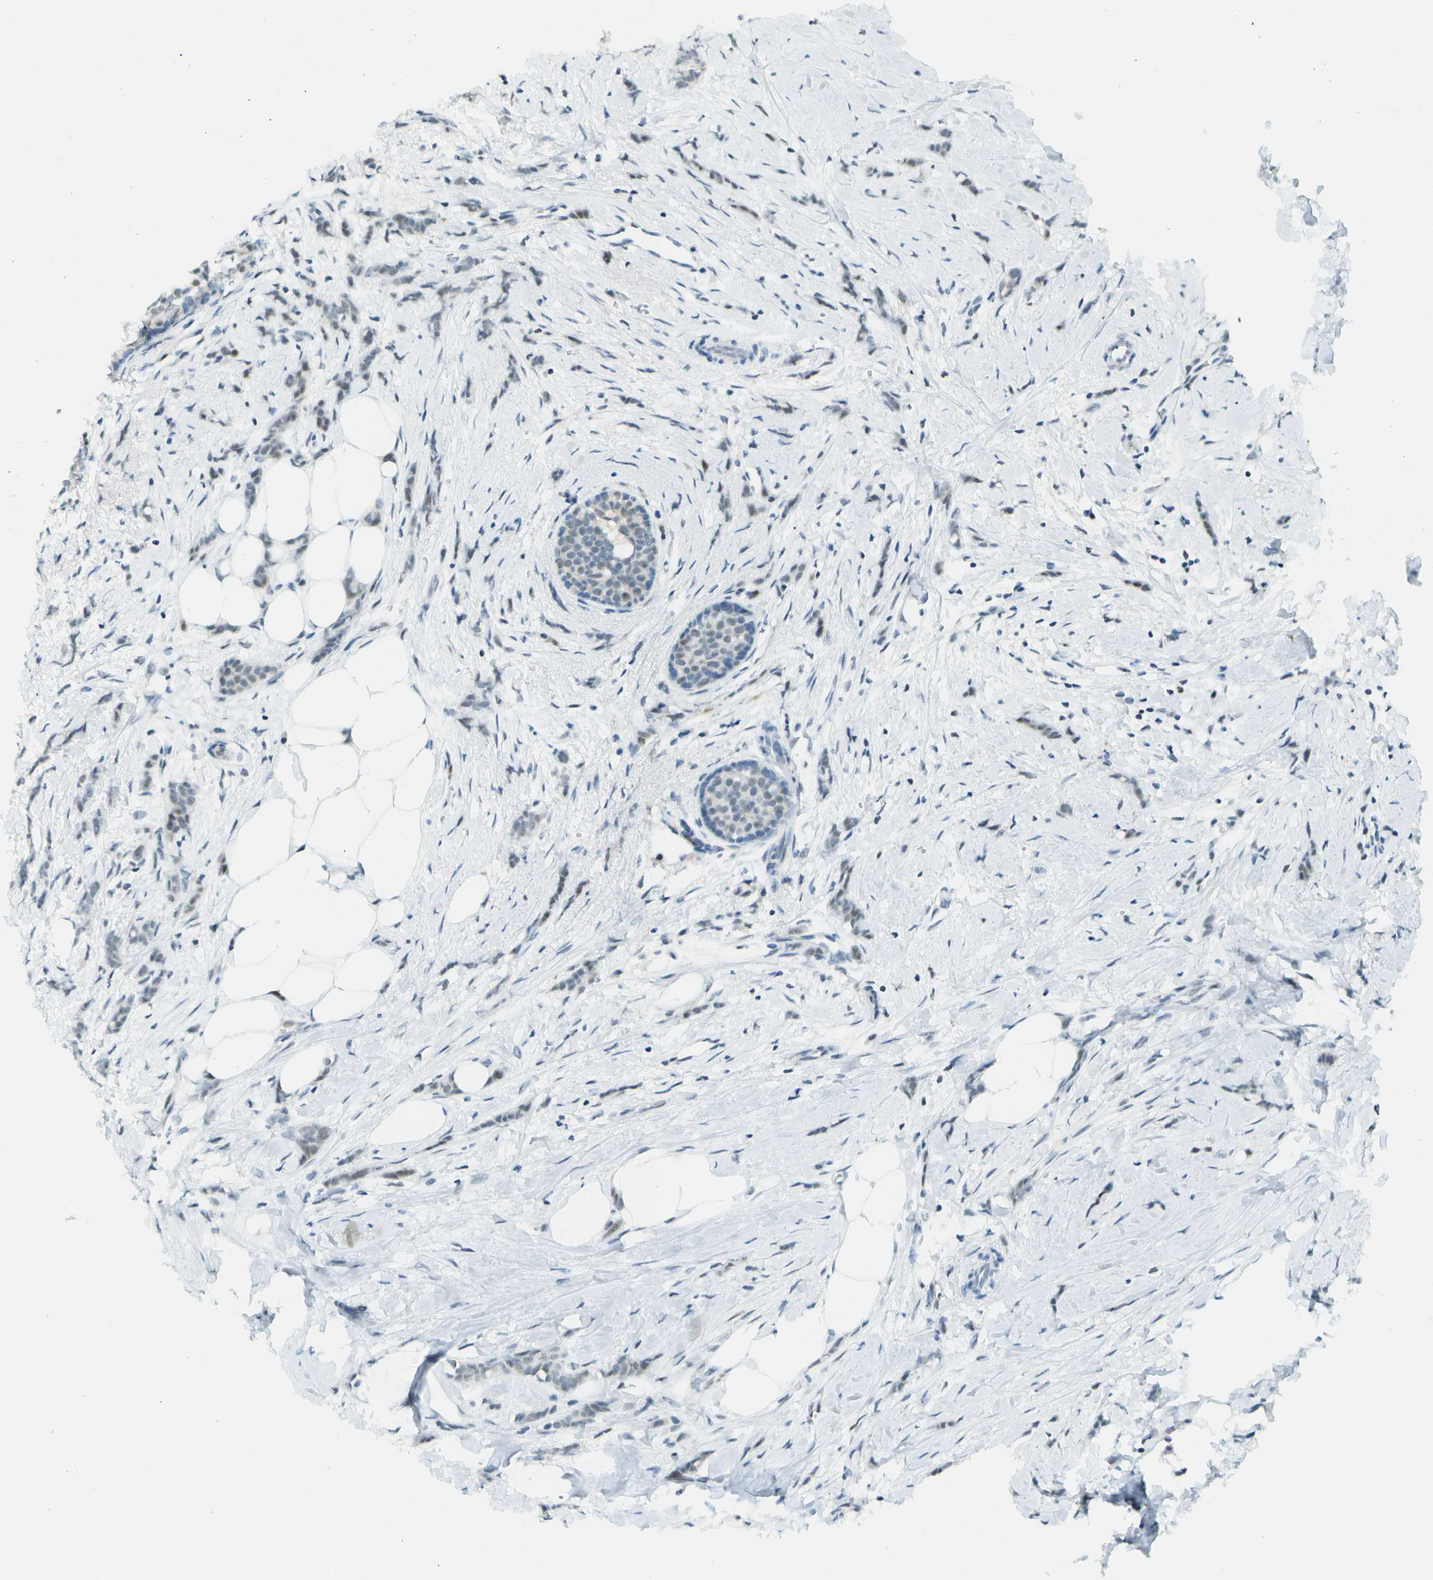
{"staining": {"intensity": "negative", "quantity": "none", "location": "none"}, "tissue": "breast cancer", "cell_type": "Tumor cells", "image_type": "cancer", "snomed": [{"axis": "morphology", "description": "Lobular carcinoma, in situ"}, {"axis": "morphology", "description": "Lobular carcinoma"}, {"axis": "topography", "description": "Breast"}], "caption": "The immunohistochemistry (IHC) histopathology image has no significant positivity in tumor cells of lobular carcinoma (breast) tissue. (DAB IHC with hematoxylin counter stain).", "gene": "NEK11", "patient": {"sex": "female", "age": 41}}